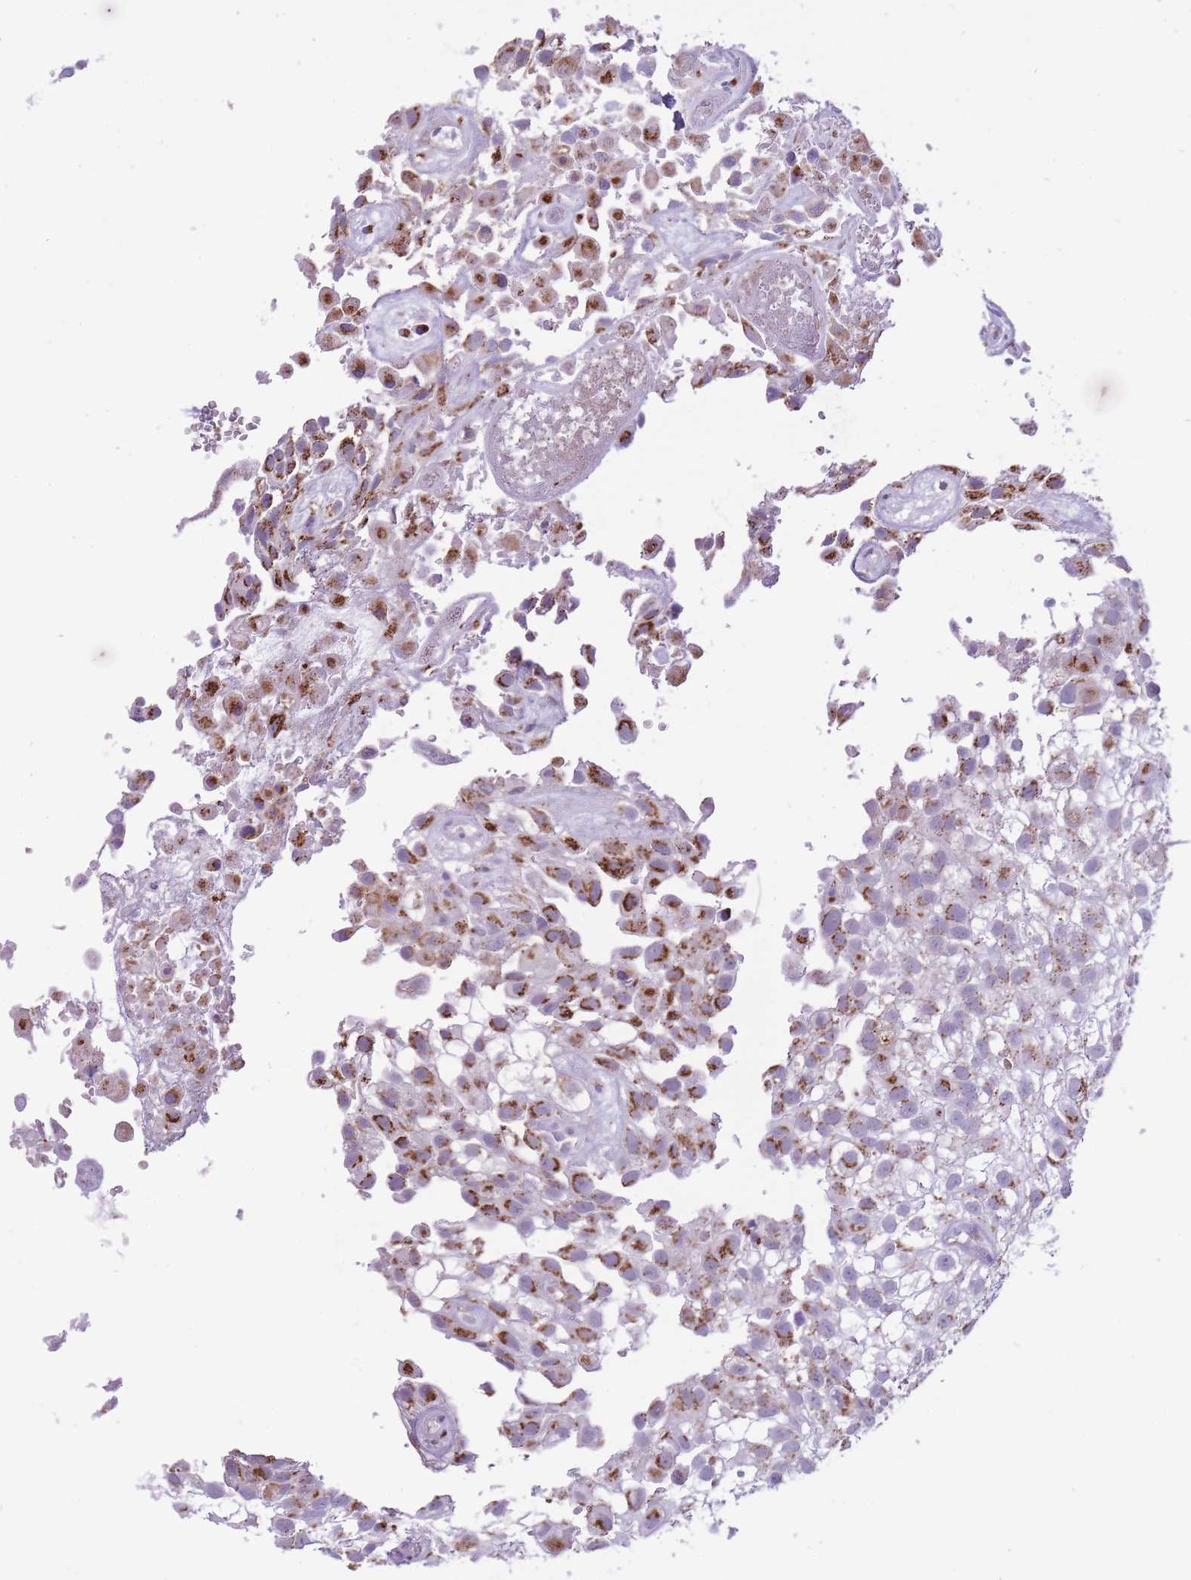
{"staining": {"intensity": "moderate", "quantity": ">75%", "location": "cytoplasmic/membranous"}, "tissue": "urothelial cancer", "cell_type": "Tumor cells", "image_type": "cancer", "snomed": [{"axis": "morphology", "description": "Urothelial carcinoma, High grade"}, {"axis": "topography", "description": "Urinary bladder"}], "caption": "Protein staining reveals moderate cytoplasmic/membranous staining in about >75% of tumor cells in urothelial carcinoma (high-grade).", "gene": "B4GALT2", "patient": {"sex": "male", "age": 56}}